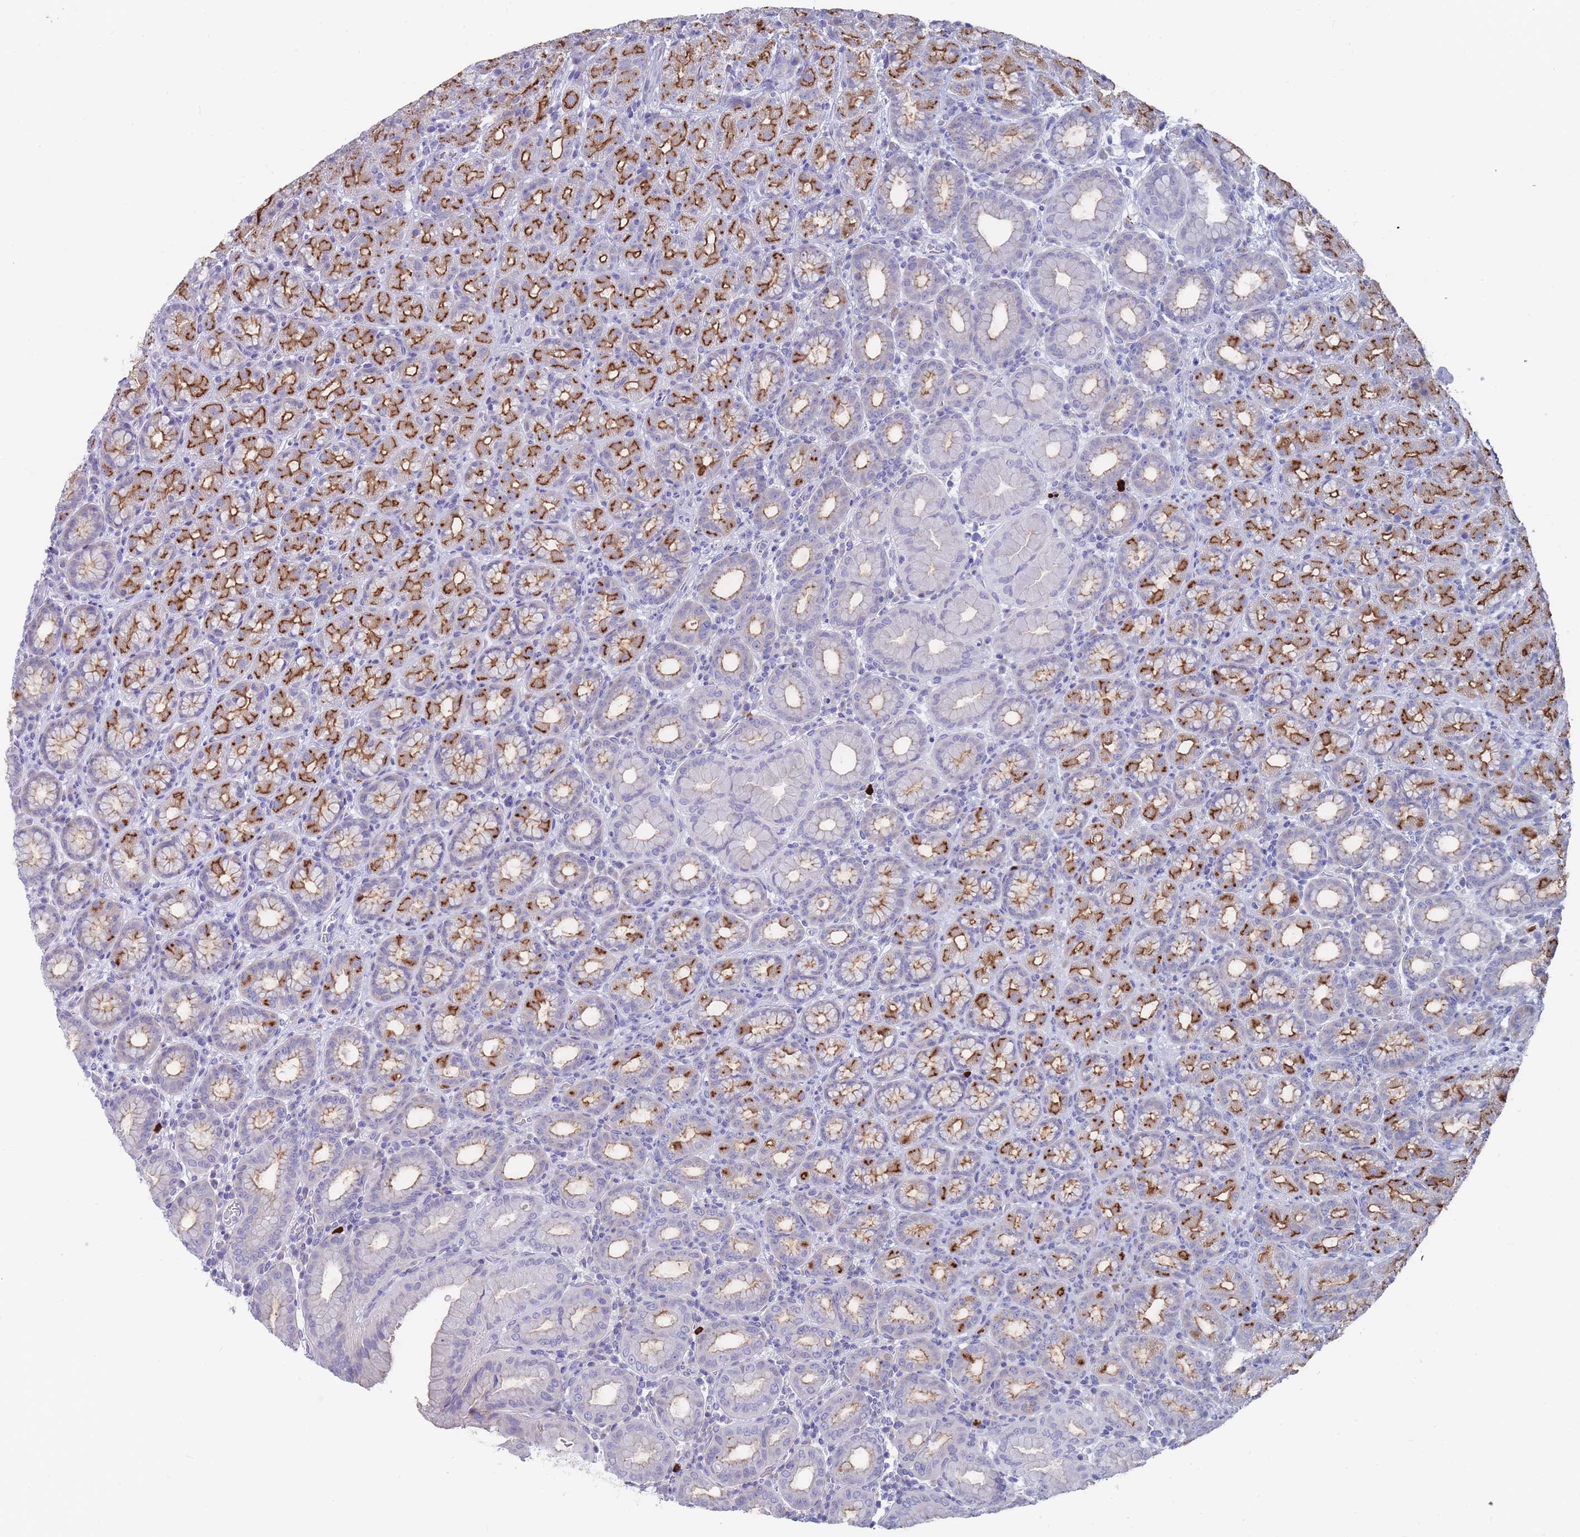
{"staining": {"intensity": "strong", "quantity": "25%-75%", "location": "cytoplasmic/membranous"}, "tissue": "stomach", "cell_type": "Glandular cells", "image_type": "normal", "snomed": [{"axis": "morphology", "description": "Normal tissue, NOS"}, {"axis": "topography", "description": "Stomach, upper"}, {"axis": "topography", "description": "Stomach"}], "caption": "The photomicrograph reveals staining of normal stomach, revealing strong cytoplasmic/membranous protein positivity (brown color) within glandular cells. The protein is shown in brown color, while the nuclei are stained blue.", "gene": "PIGU", "patient": {"sex": "male", "age": 68}}